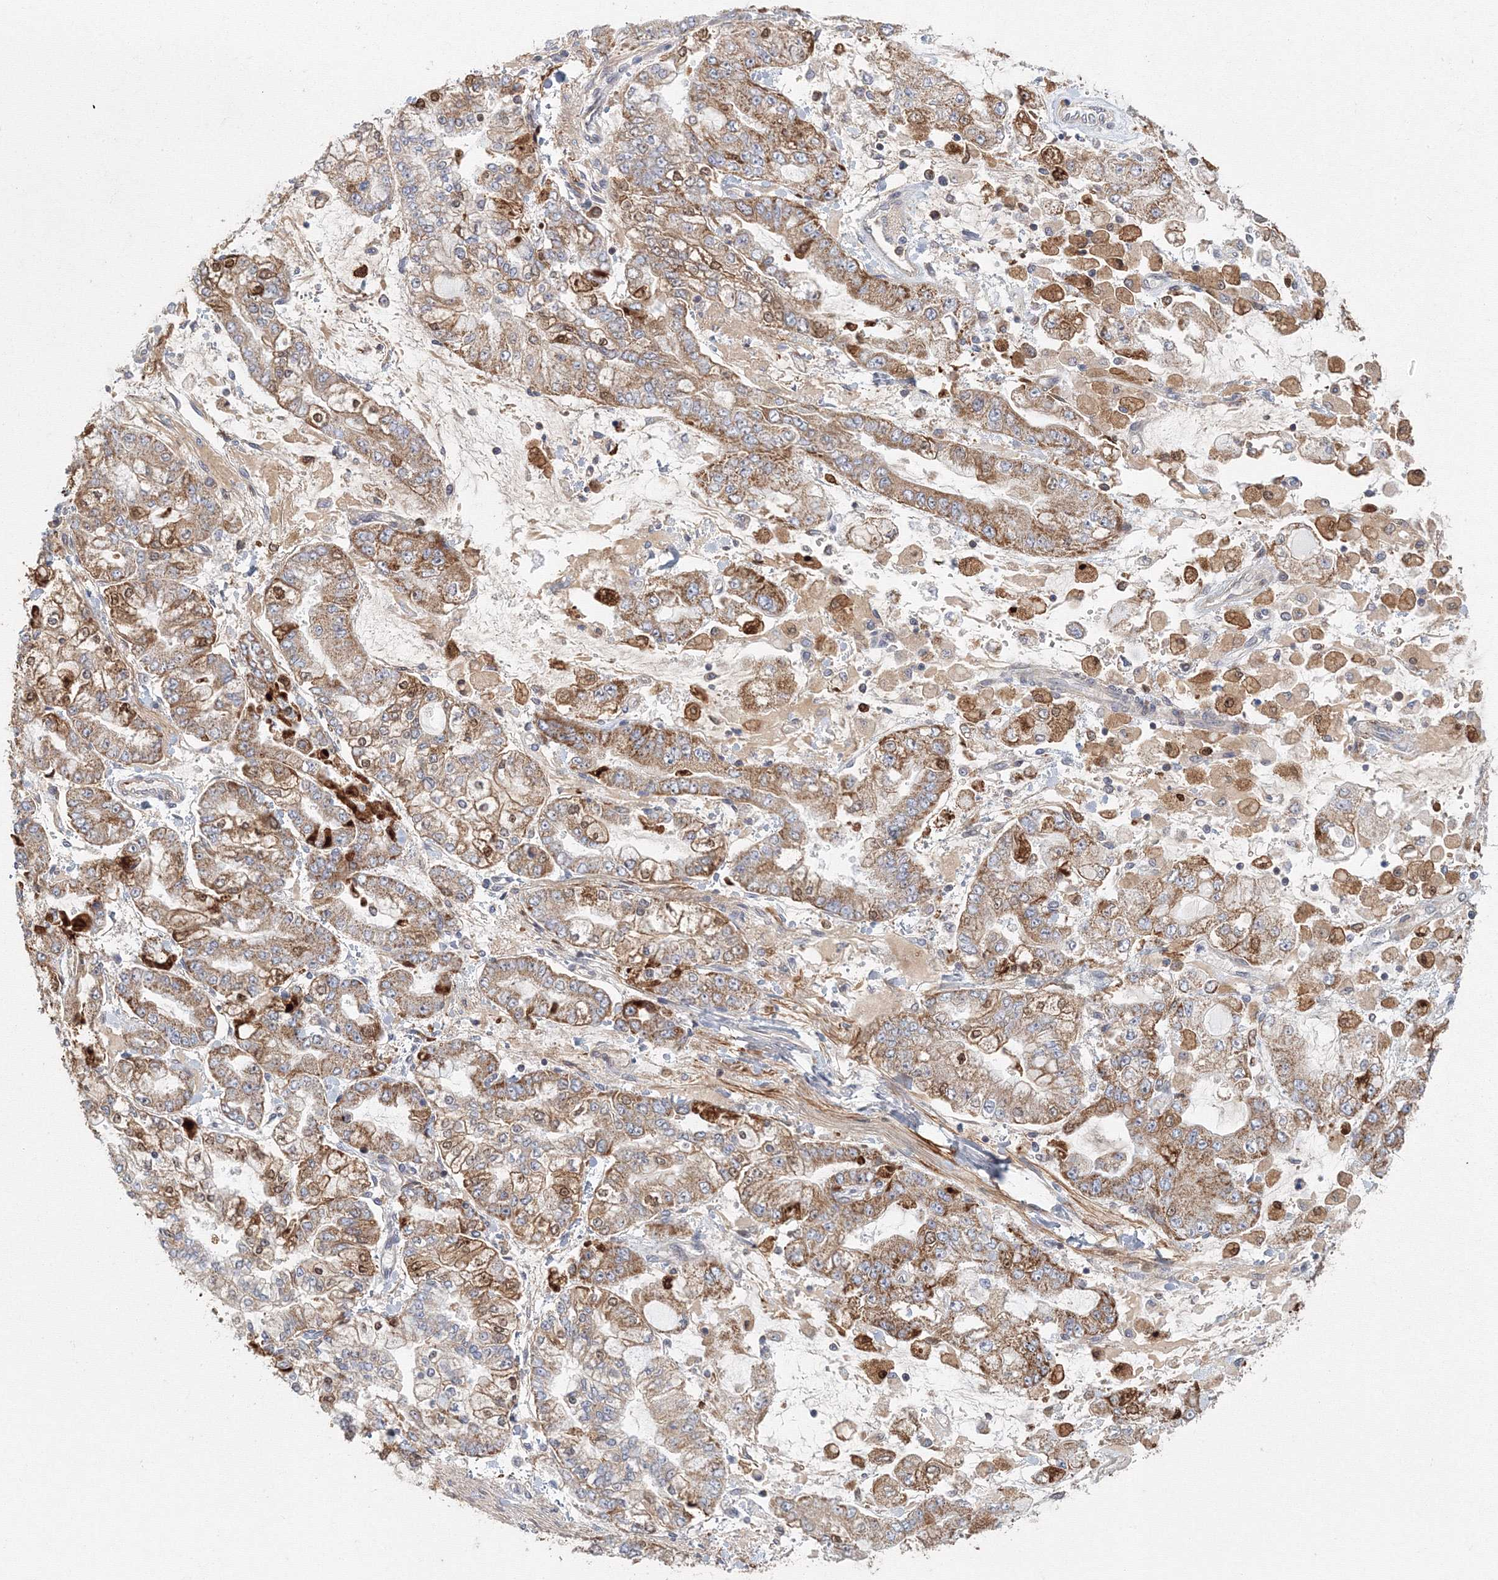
{"staining": {"intensity": "moderate", "quantity": ">75%", "location": "cytoplasmic/membranous"}, "tissue": "stomach cancer", "cell_type": "Tumor cells", "image_type": "cancer", "snomed": [{"axis": "morphology", "description": "Normal tissue, NOS"}, {"axis": "morphology", "description": "Adenocarcinoma, NOS"}, {"axis": "topography", "description": "Stomach, upper"}, {"axis": "topography", "description": "Stomach"}], "caption": "Moderate cytoplasmic/membranous positivity is appreciated in approximately >75% of tumor cells in stomach cancer. The staining is performed using DAB brown chromogen to label protein expression. The nuclei are counter-stained blue using hematoxylin.", "gene": "GRPEL1", "patient": {"sex": "male", "age": 76}}